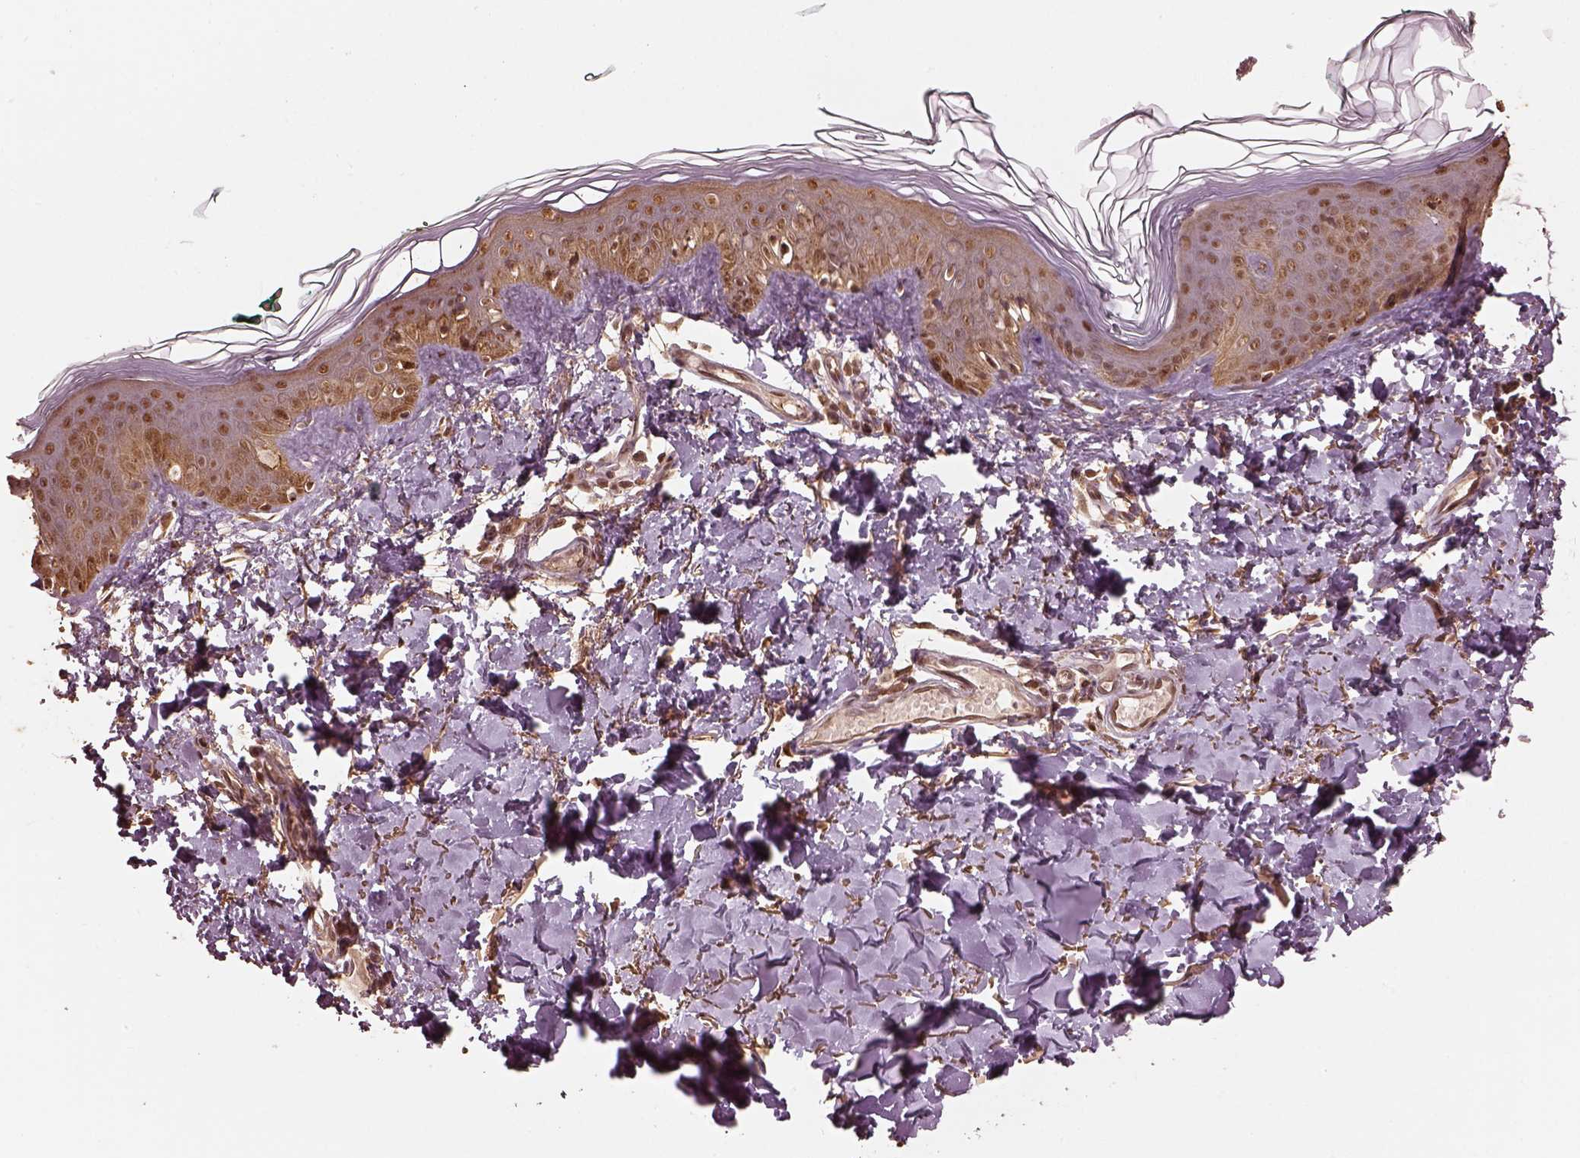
{"staining": {"intensity": "moderate", "quantity": "25%-75%", "location": "nuclear"}, "tissue": "skin", "cell_type": "Fibroblasts", "image_type": "normal", "snomed": [{"axis": "morphology", "description": "Normal tissue, NOS"}, {"axis": "topography", "description": "Skin"}, {"axis": "topography", "description": "Peripheral nerve tissue"}], "caption": "The image reveals staining of unremarkable skin, revealing moderate nuclear protein expression (brown color) within fibroblasts.", "gene": "PSMC5", "patient": {"sex": "female", "age": 45}}